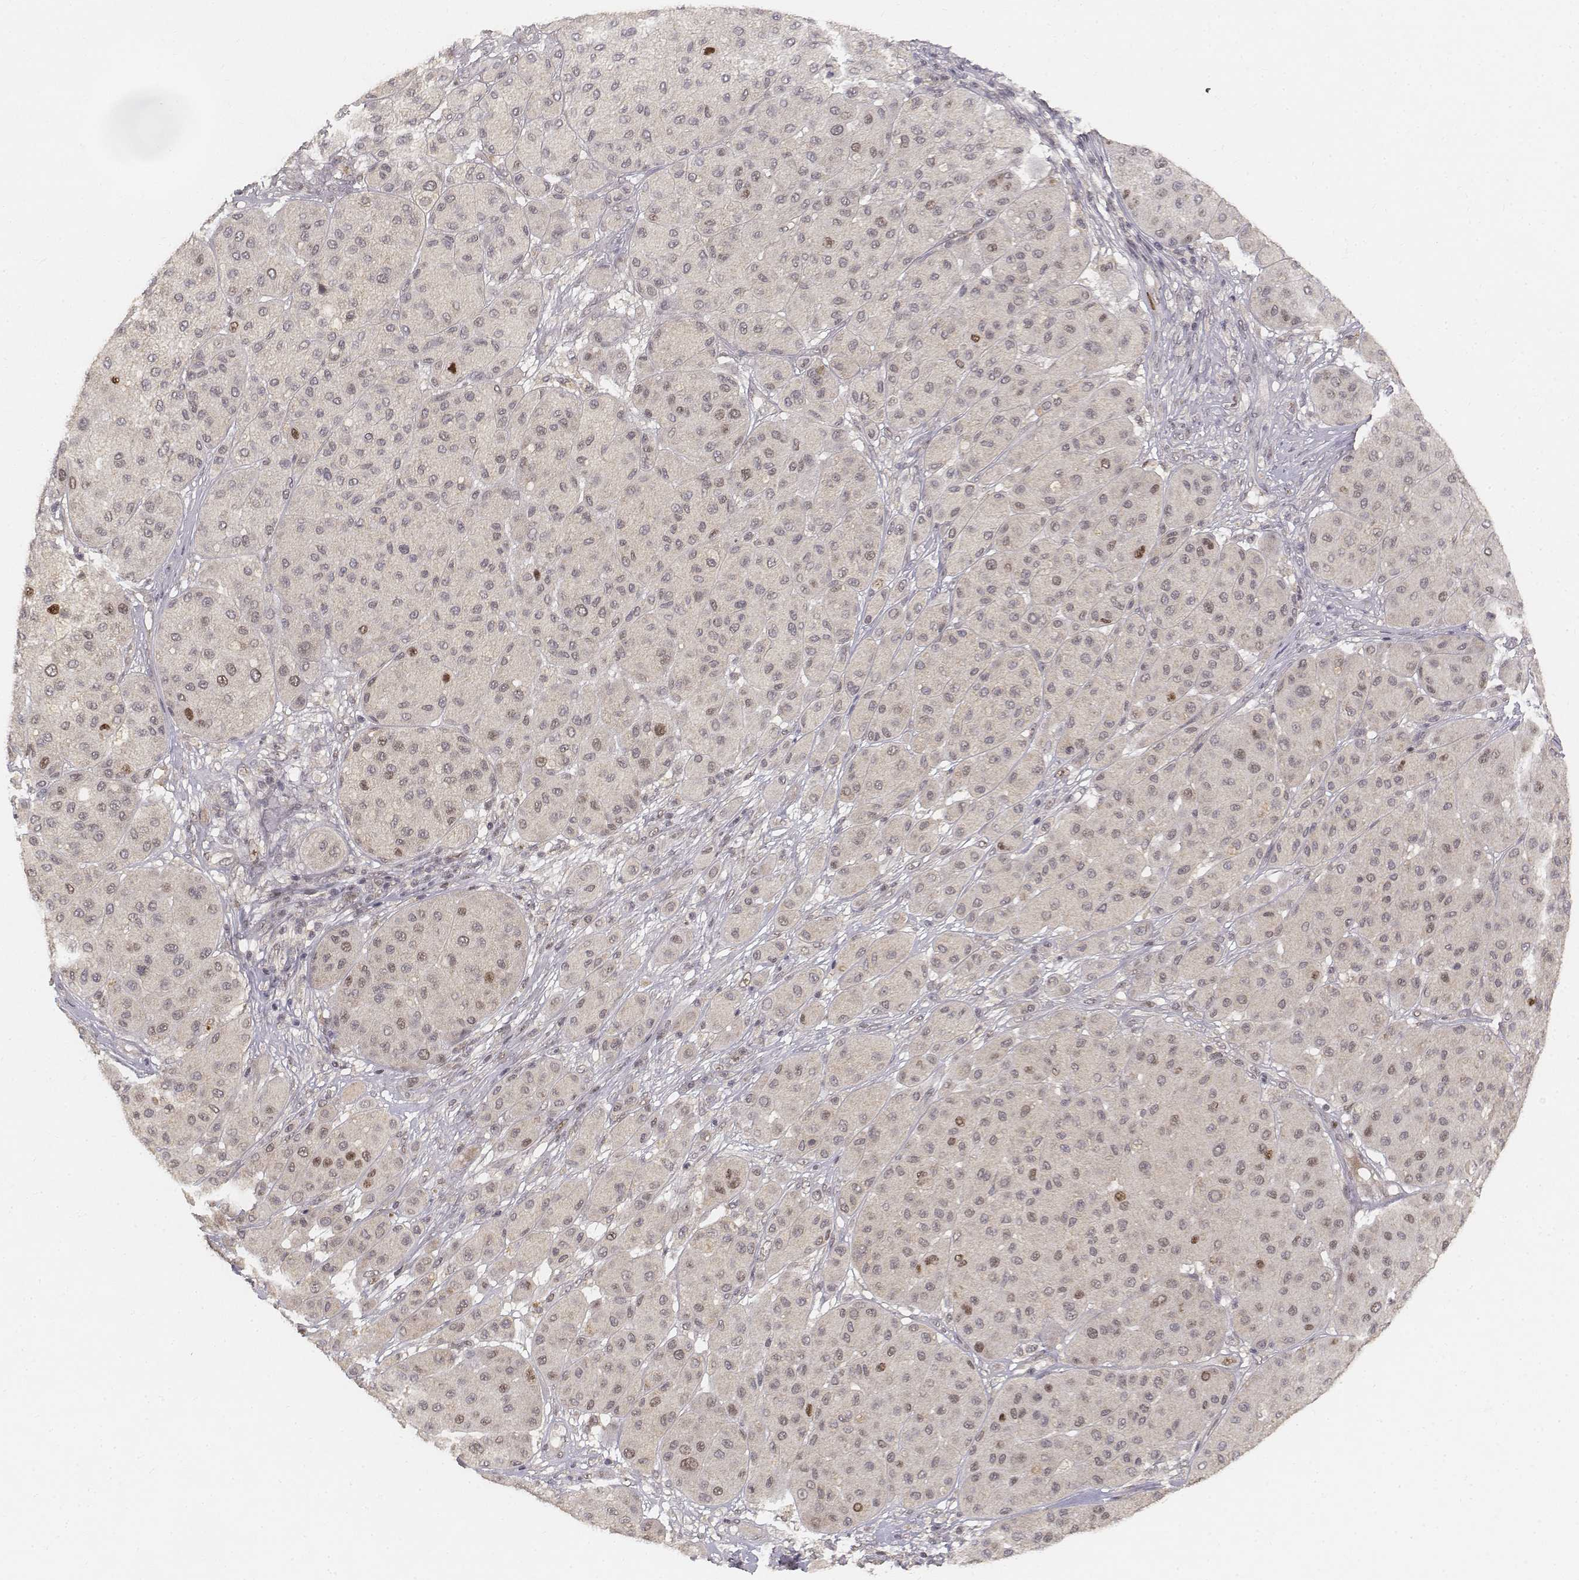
{"staining": {"intensity": "moderate", "quantity": "<25%", "location": "nuclear"}, "tissue": "melanoma", "cell_type": "Tumor cells", "image_type": "cancer", "snomed": [{"axis": "morphology", "description": "Malignant melanoma, Metastatic site"}, {"axis": "topography", "description": "Smooth muscle"}], "caption": "DAB (3,3'-diaminobenzidine) immunohistochemical staining of human malignant melanoma (metastatic site) shows moderate nuclear protein positivity in about <25% of tumor cells.", "gene": "FANCD2", "patient": {"sex": "male", "age": 41}}